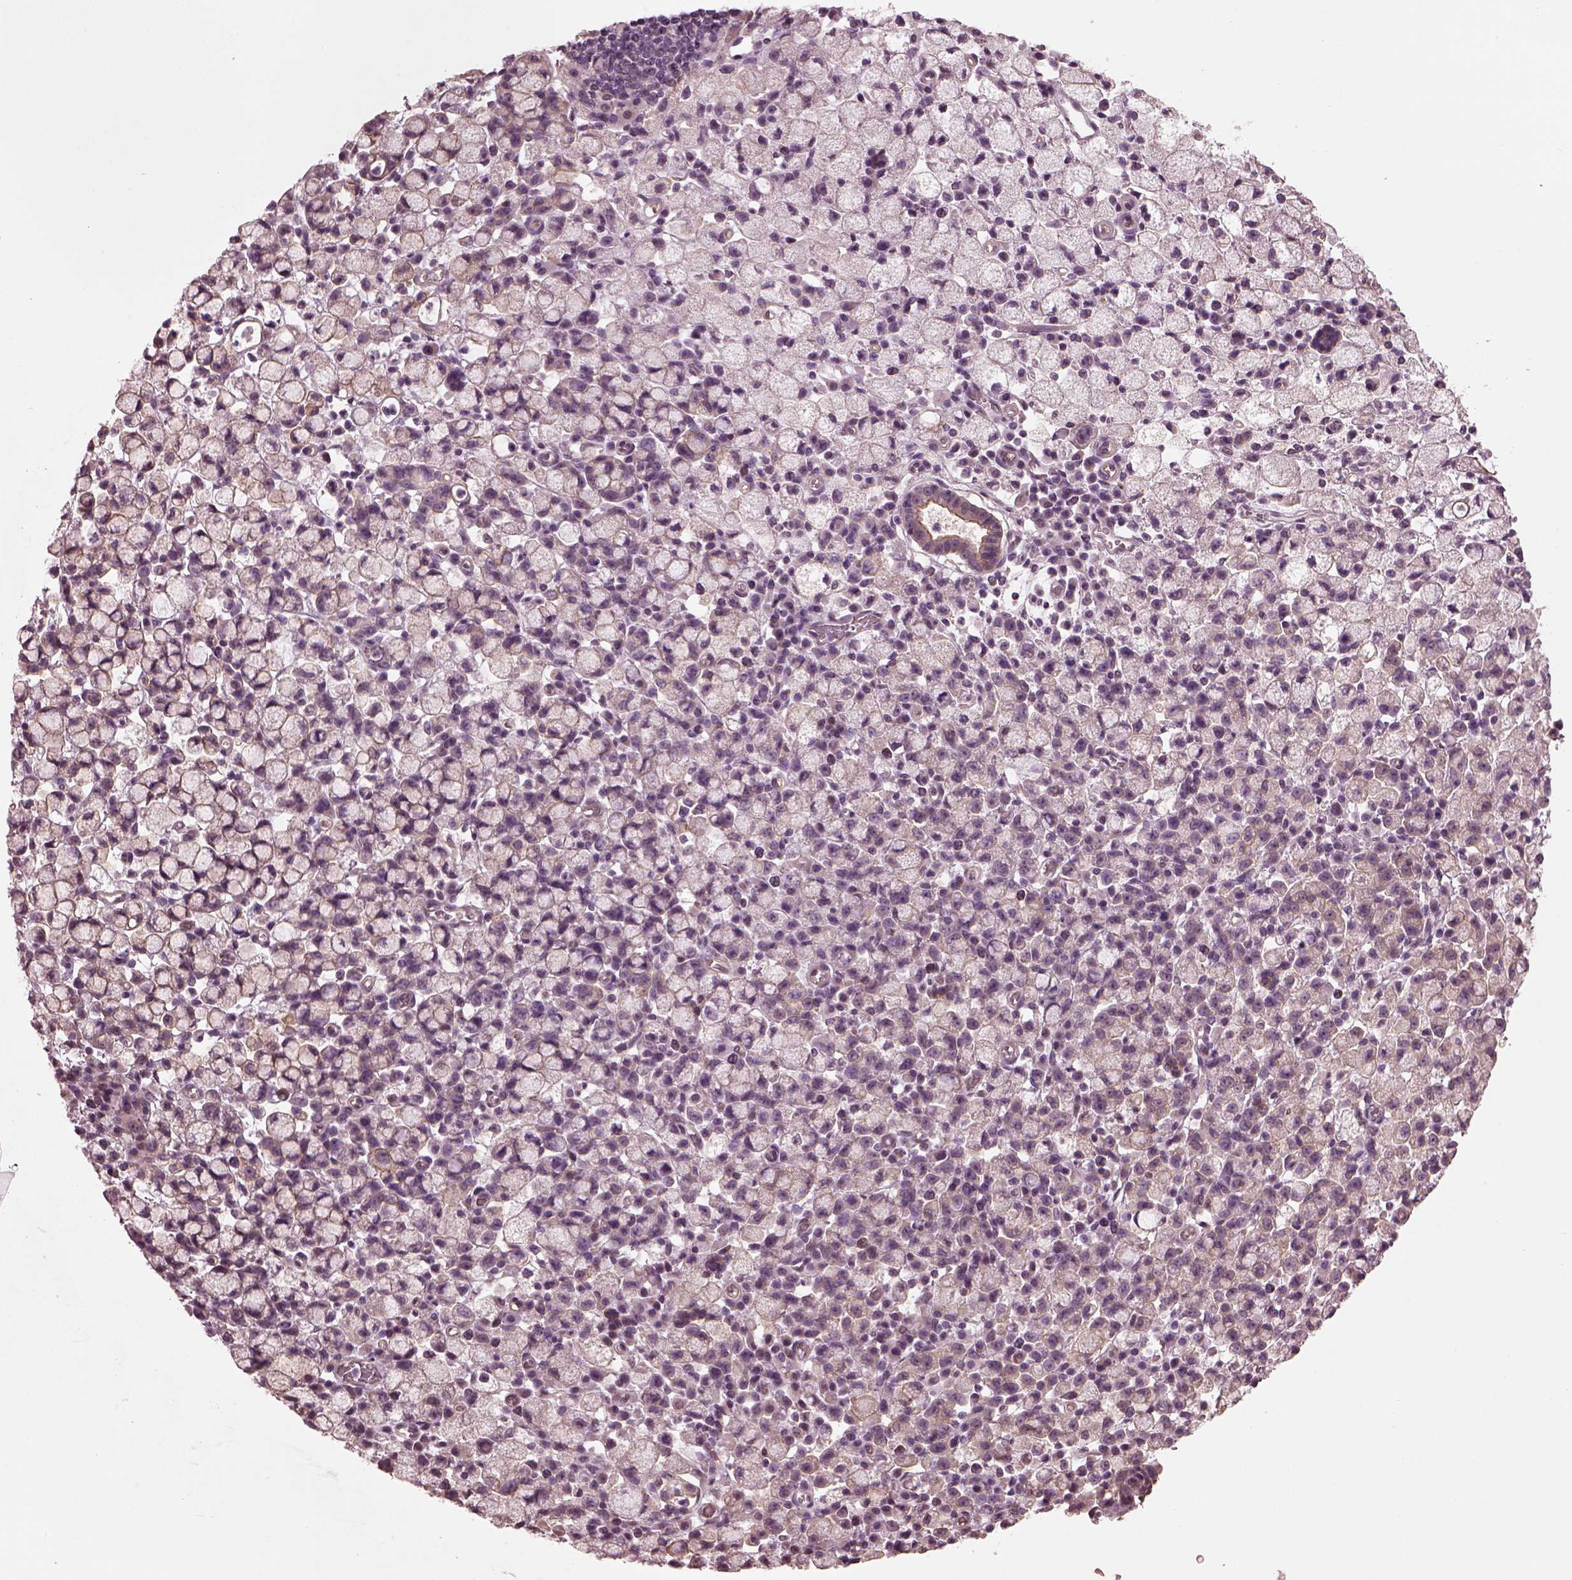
{"staining": {"intensity": "moderate", "quantity": "<25%", "location": "cytoplasmic/membranous"}, "tissue": "stomach cancer", "cell_type": "Tumor cells", "image_type": "cancer", "snomed": [{"axis": "morphology", "description": "Adenocarcinoma, NOS"}, {"axis": "topography", "description": "Stomach"}], "caption": "This is an image of immunohistochemistry (IHC) staining of stomach adenocarcinoma, which shows moderate expression in the cytoplasmic/membranous of tumor cells.", "gene": "ODAD1", "patient": {"sex": "male", "age": 58}}